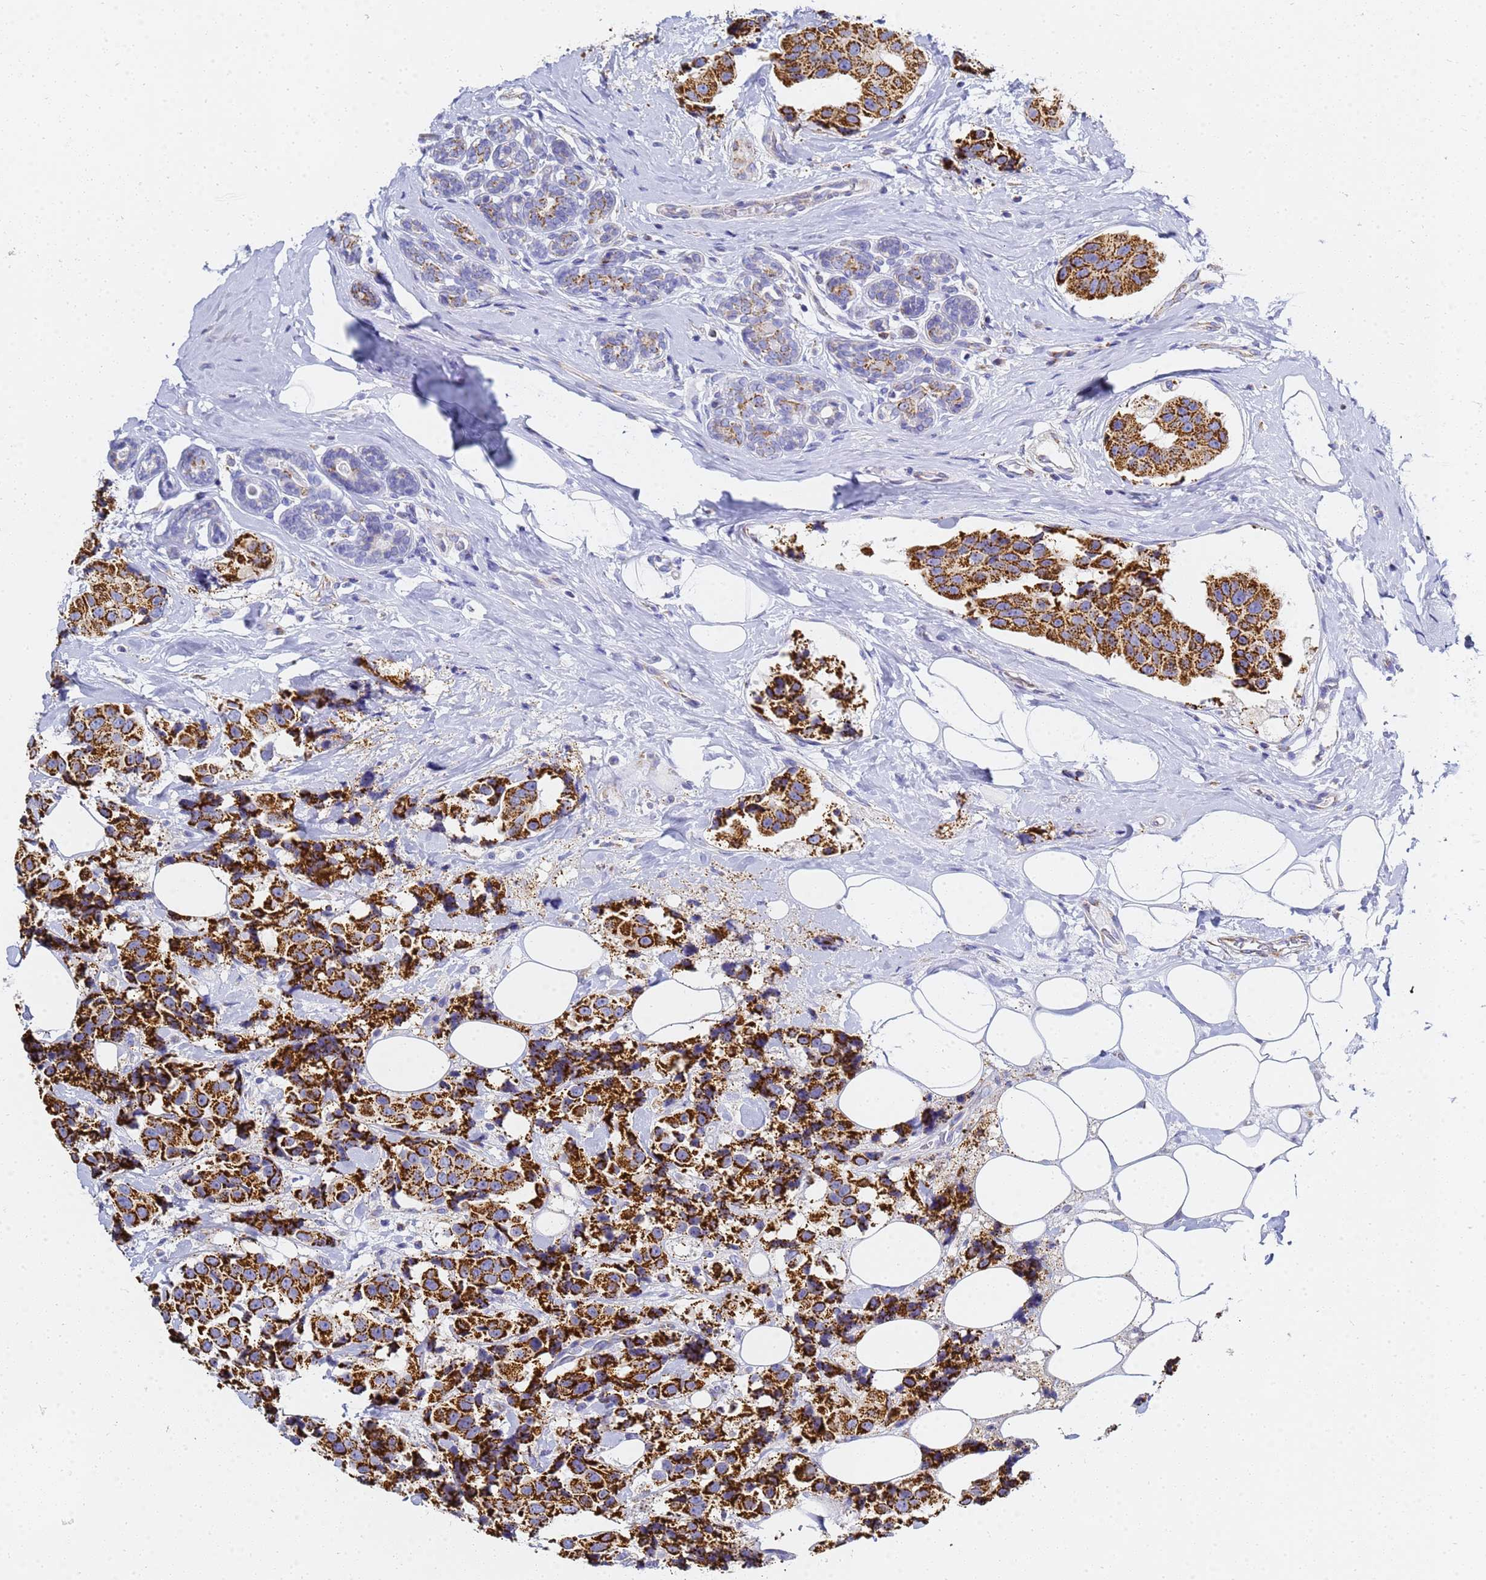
{"staining": {"intensity": "strong", "quantity": ">75%", "location": "cytoplasmic/membranous"}, "tissue": "breast cancer", "cell_type": "Tumor cells", "image_type": "cancer", "snomed": [{"axis": "morphology", "description": "Normal tissue, NOS"}, {"axis": "morphology", "description": "Duct carcinoma"}, {"axis": "topography", "description": "Breast"}], "caption": "Tumor cells show high levels of strong cytoplasmic/membranous expression in approximately >75% of cells in invasive ductal carcinoma (breast). (DAB = brown stain, brightfield microscopy at high magnification).", "gene": "CNIH4", "patient": {"sex": "female", "age": 39}}